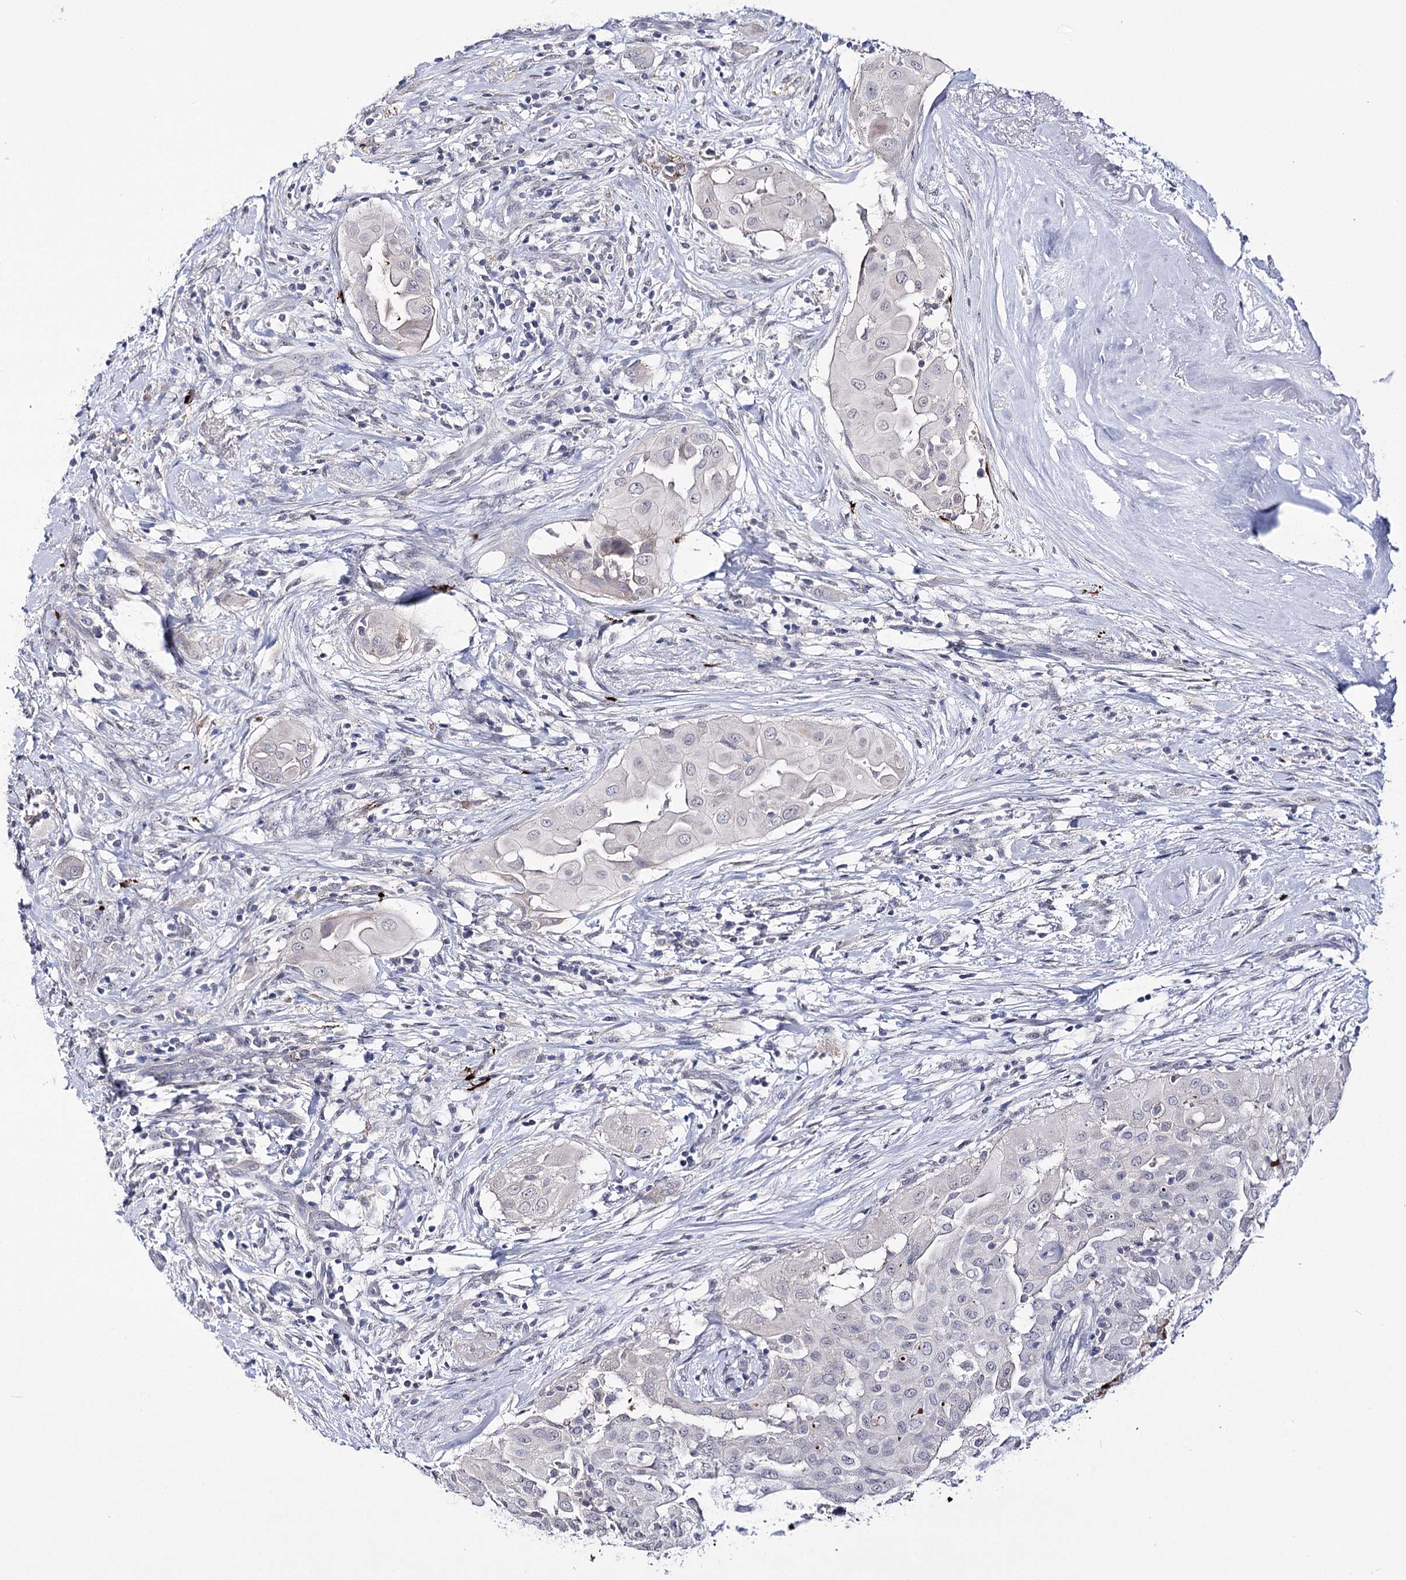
{"staining": {"intensity": "negative", "quantity": "none", "location": "none"}, "tissue": "thyroid cancer", "cell_type": "Tumor cells", "image_type": "cancer", "snomed": [{"axis": "morphology", "description": "Papillary adenocarcinoma, NOS"}, {"axis": "topography", "description": "Thyroid gland"}], "caption": "Papillary adenocarcinoma (thyroid) was stained to show a protein in brown. There is no significant expression in tumor cells.", "gene": "ATP10B", "patient": {"sex": "female", "age": 59}}